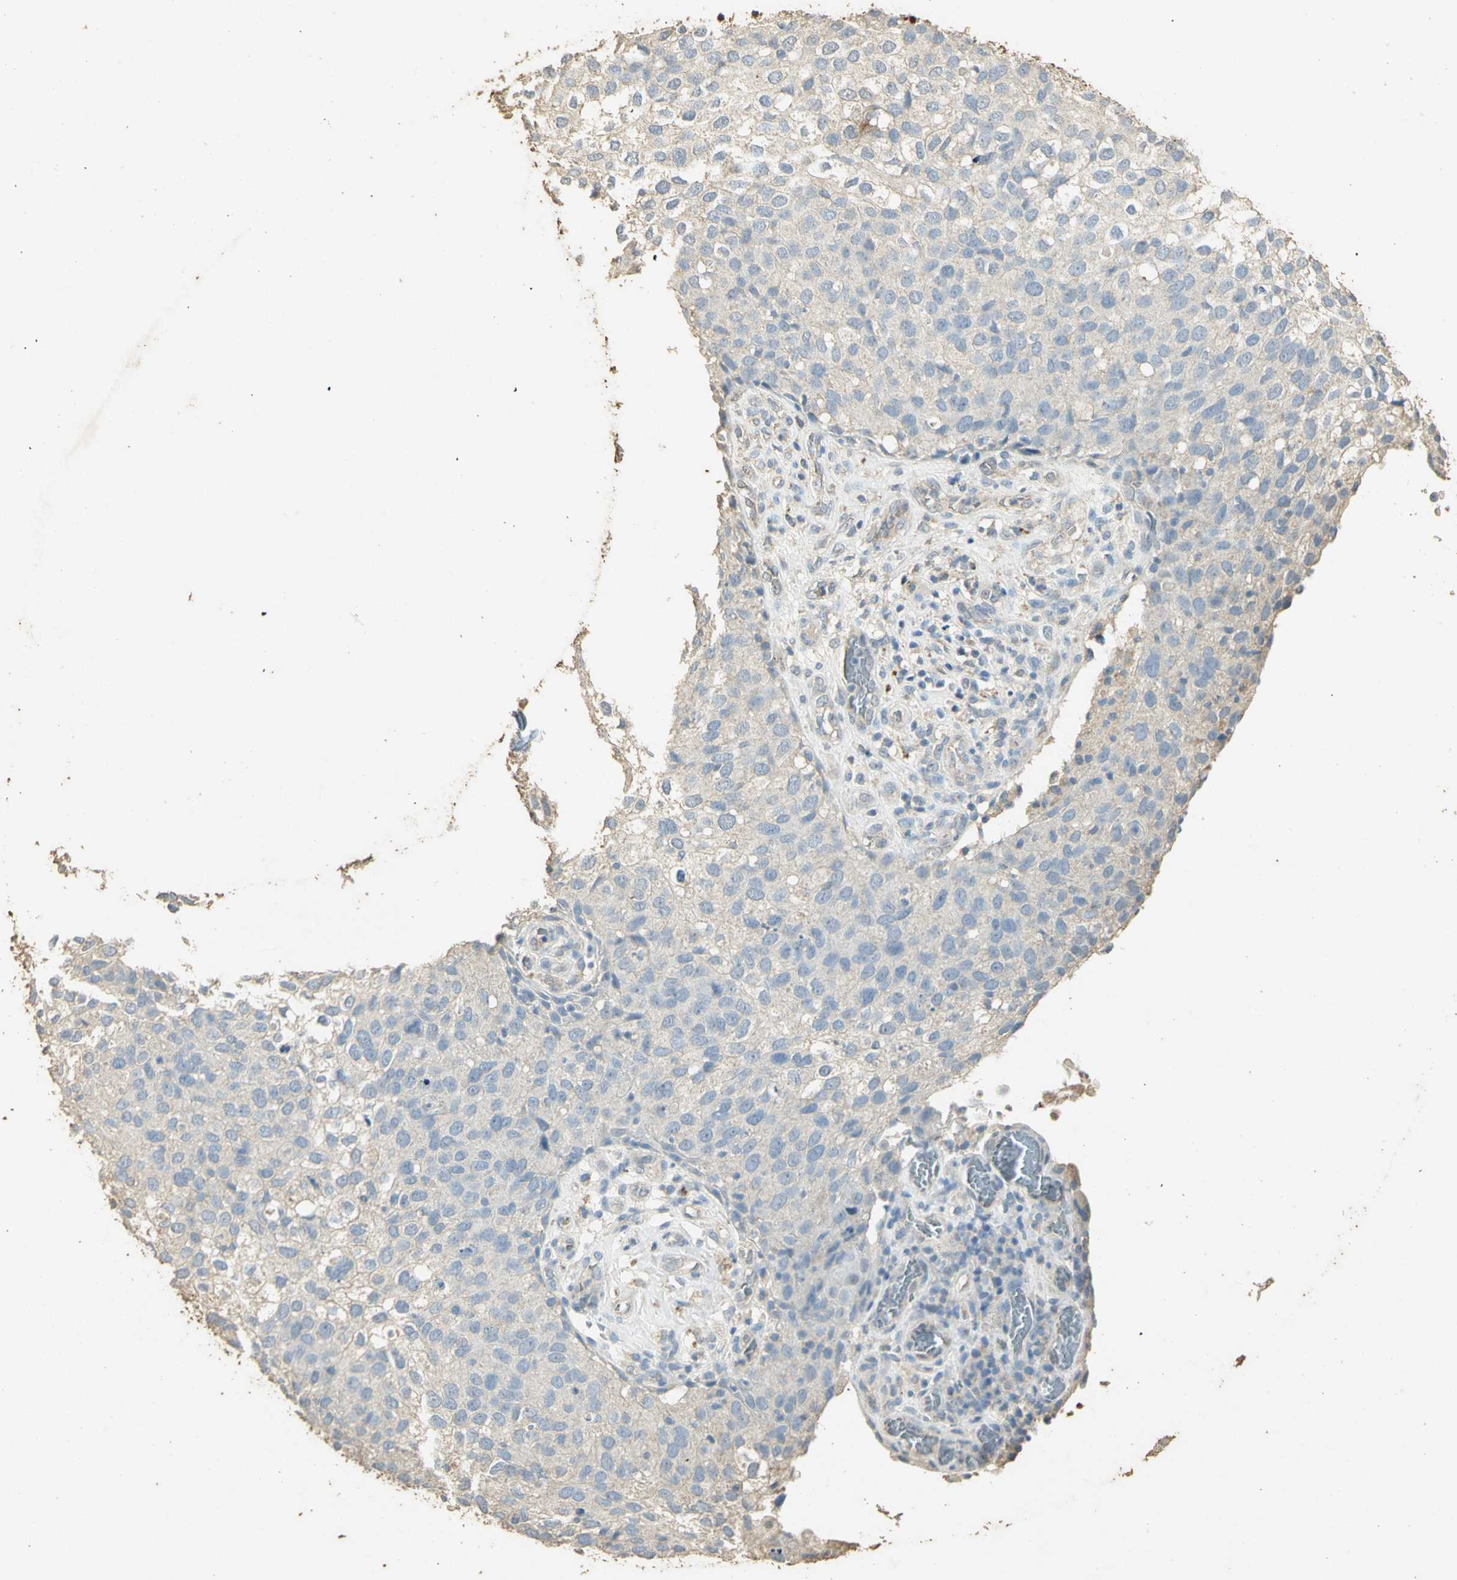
{"staining": {"intensity": "negative", "quantity": "none", "location": "none"}, "tissue": "skin cancer", "cell_type": "Tumor cells", "image_type": "cancer", "snomed": [{"axis": "morphology", "description": "Squamous cell carcinoma, NOS"}, {"axis": "topography", "description": "Skin"}], "caption": "Photomicrograph shows no significant protein expression in tumor cells of squamous cell carcinoma (skin).", "gene": "ASB9", "patient": {"sex": "male", "age": 87}}